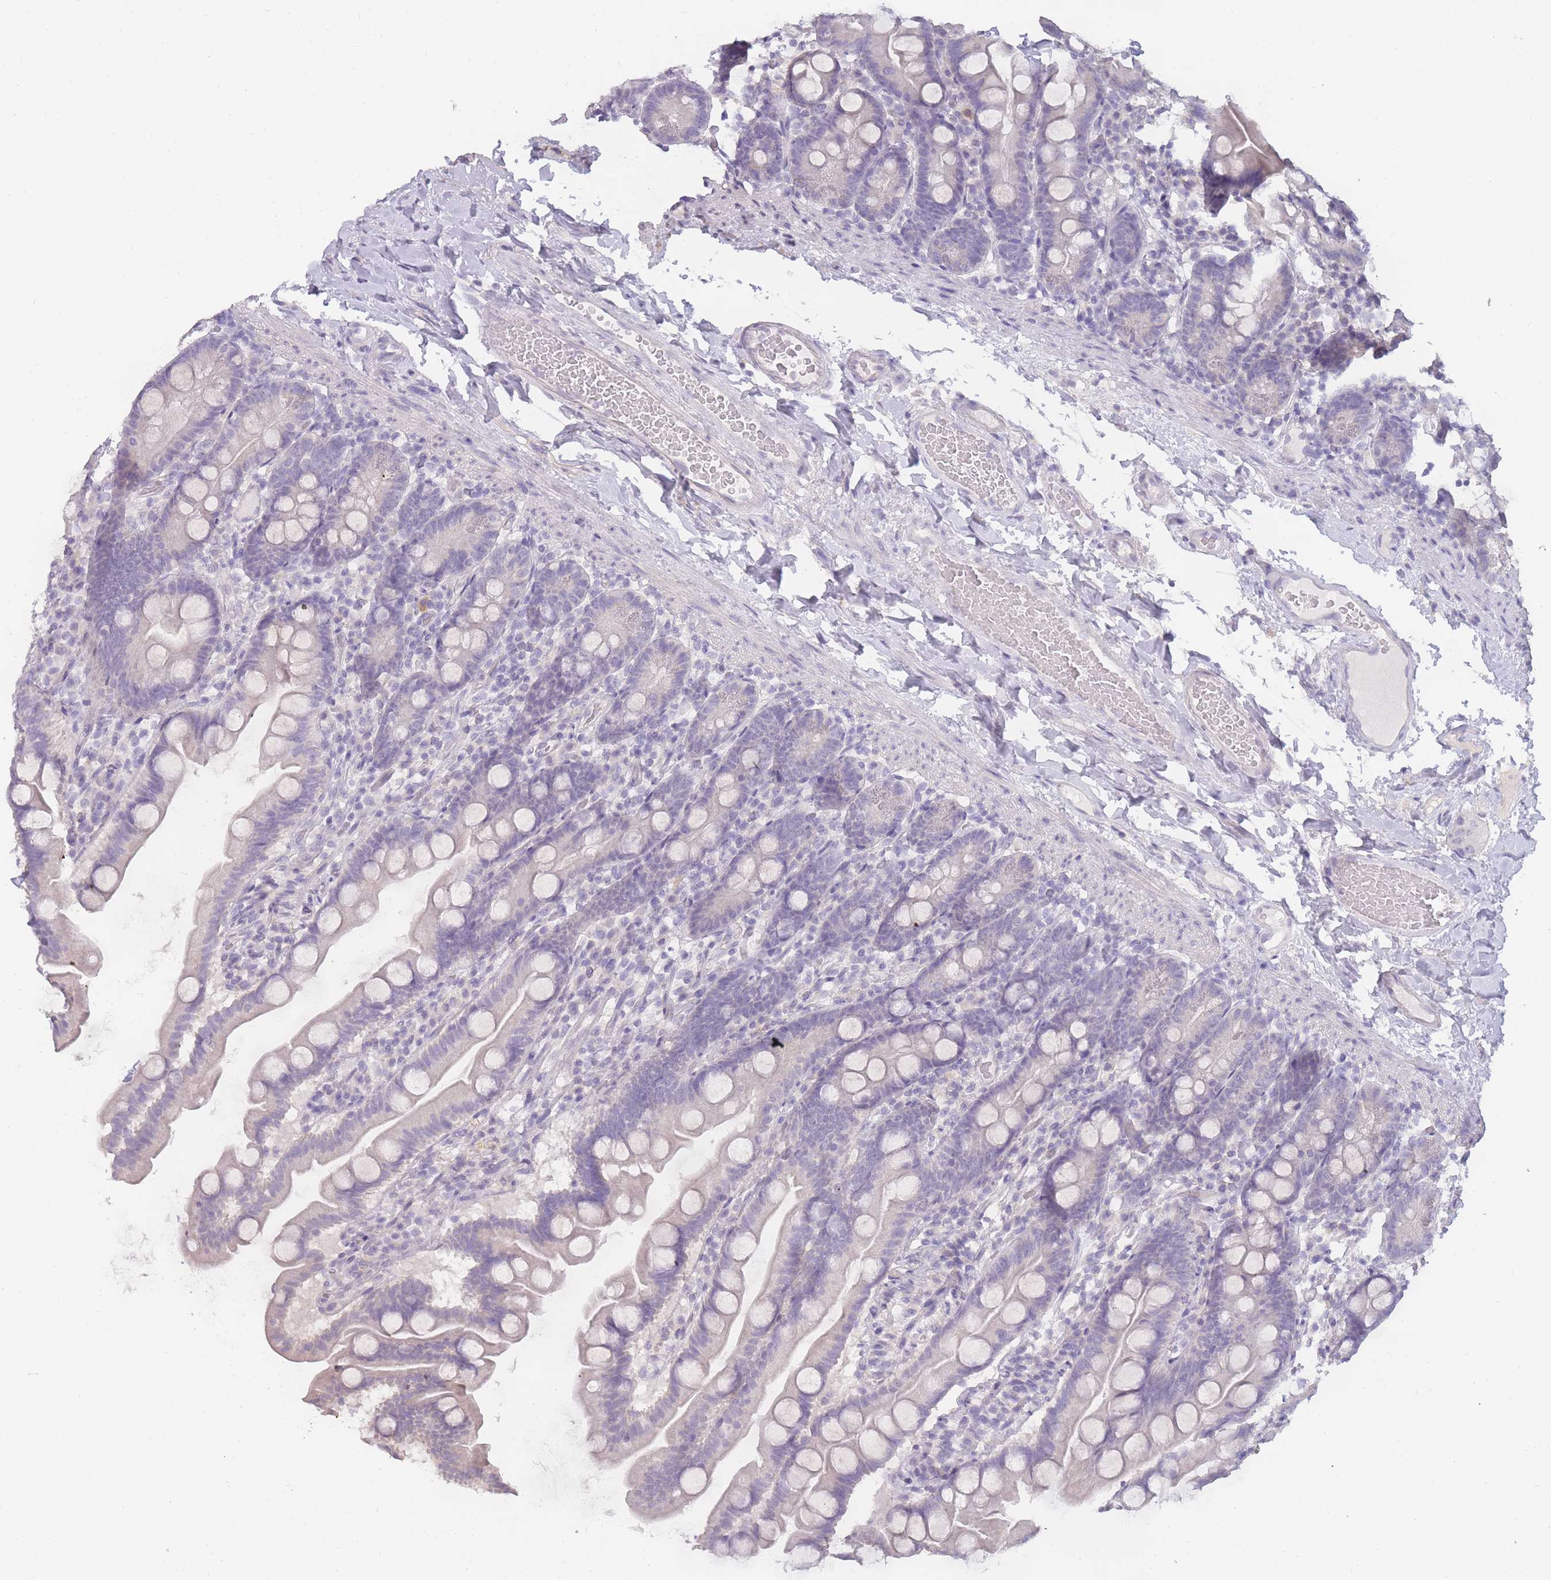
{"staining": {"intensity": "negative", "quantity": "none", "location": "none"}, "tissue": "small intestine", "cell_type": "Glandular cells", "image_type": "normal", "snomed": [{"axis": "morphology", "description": "Normal tissue, NOS"}, {"axis": "topography", "description": "Small intestine"}], "caption": "The immunohistochemistry (IHC) photomicrograph has no significant staining in glandular cells of small intestine.", "gene": "INS", "patient": {"sex": "female", "age": 68}}